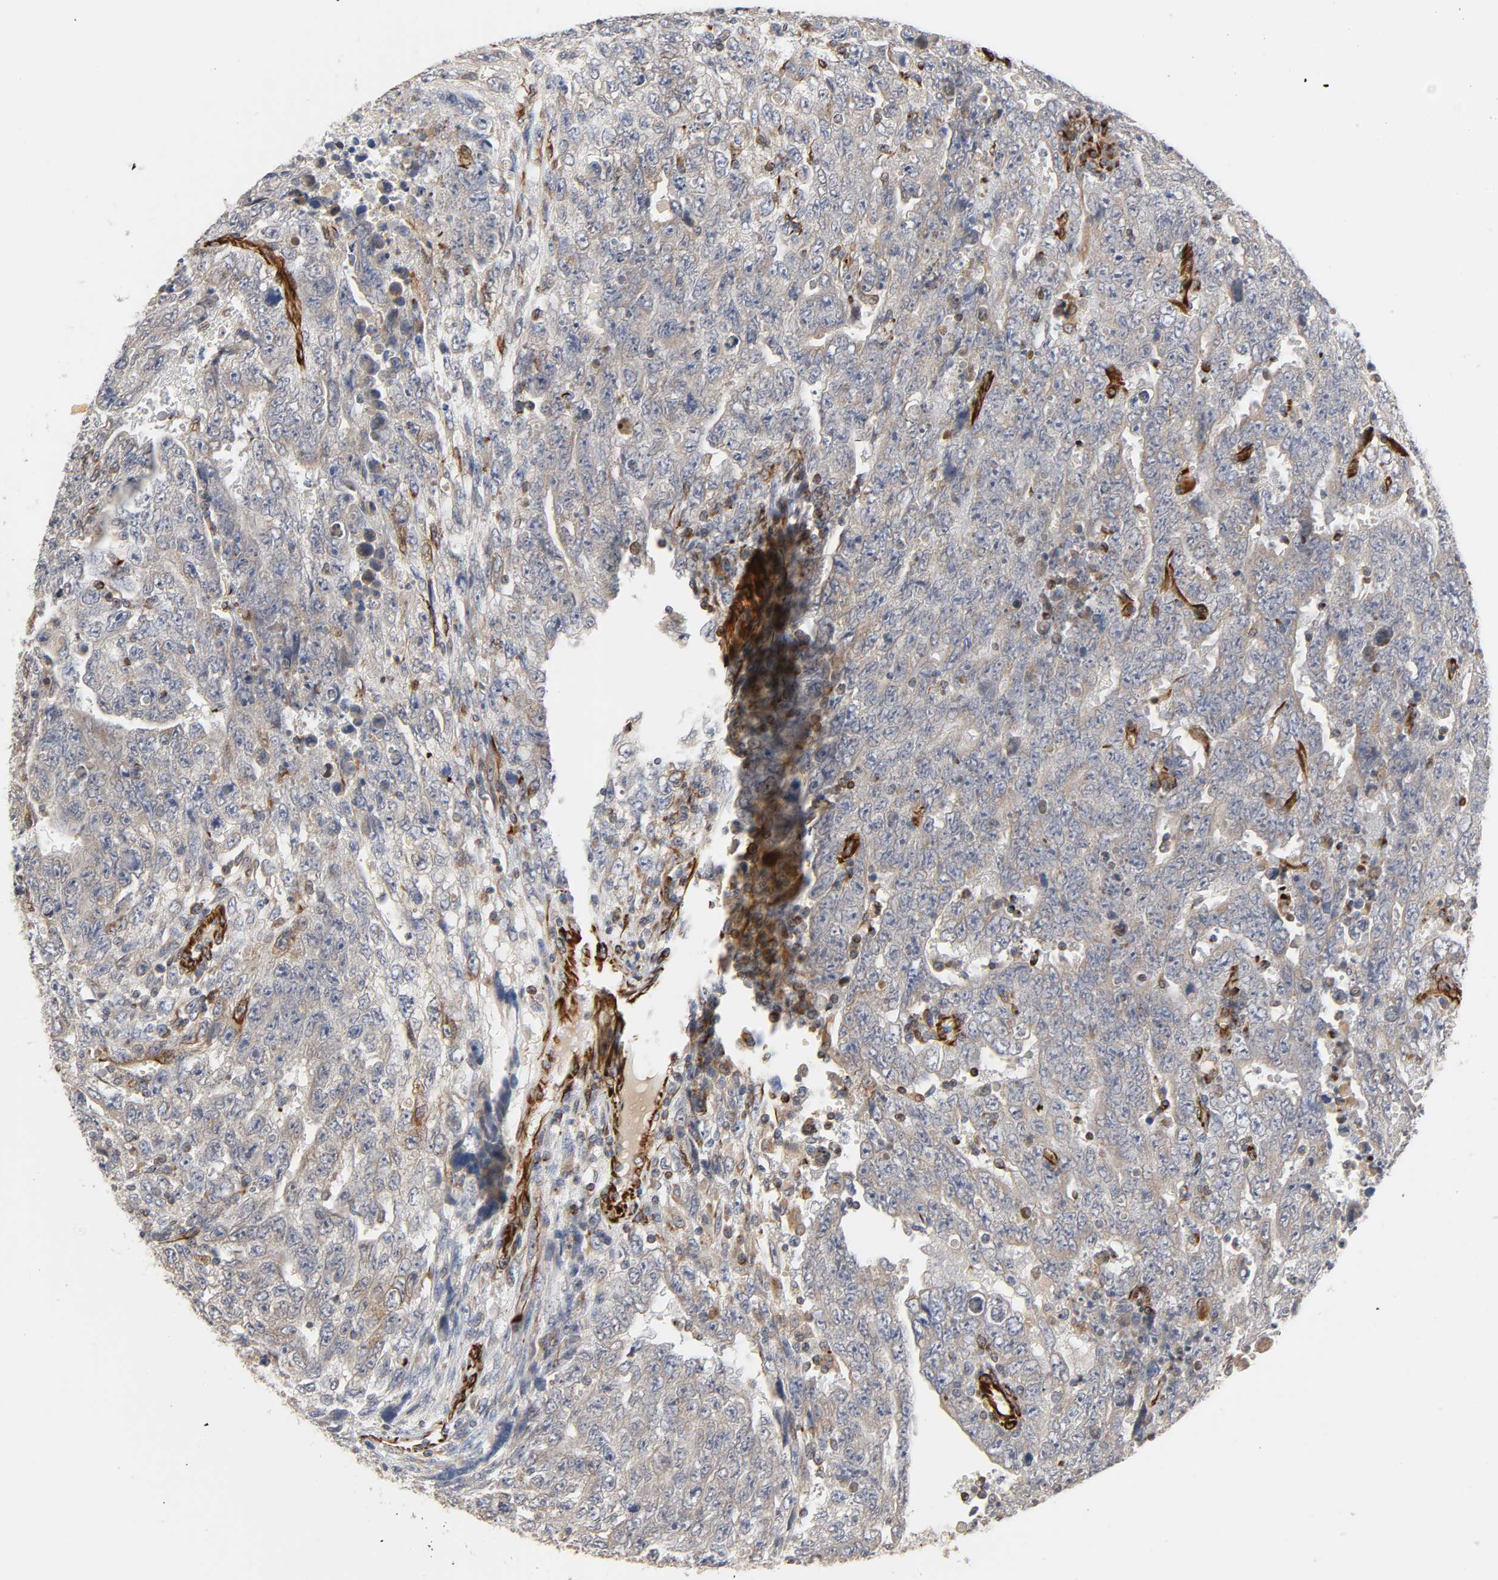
{"staining": {"intensity": "moderate", "quantity": ">75%", "location": "cytoplasmic/membranous"}, "tissue": "testis cancer", "cell_type": "Tumor cells", "image_type": "cancer", "snomed": [{"axis": "morphology", "description": "Carcinoma, Embryonal, NOS"}, {"axis": "topography", "description": "Testis"}], "caption": "A histopathology image of human testis cancer (embryonal carcinoma) stained for a protein displays moderate cytoplasmic/membranous brown staining in tumor cells.", "gene": "FAM118A", "patient": {"sex": "male", "age": 28}}